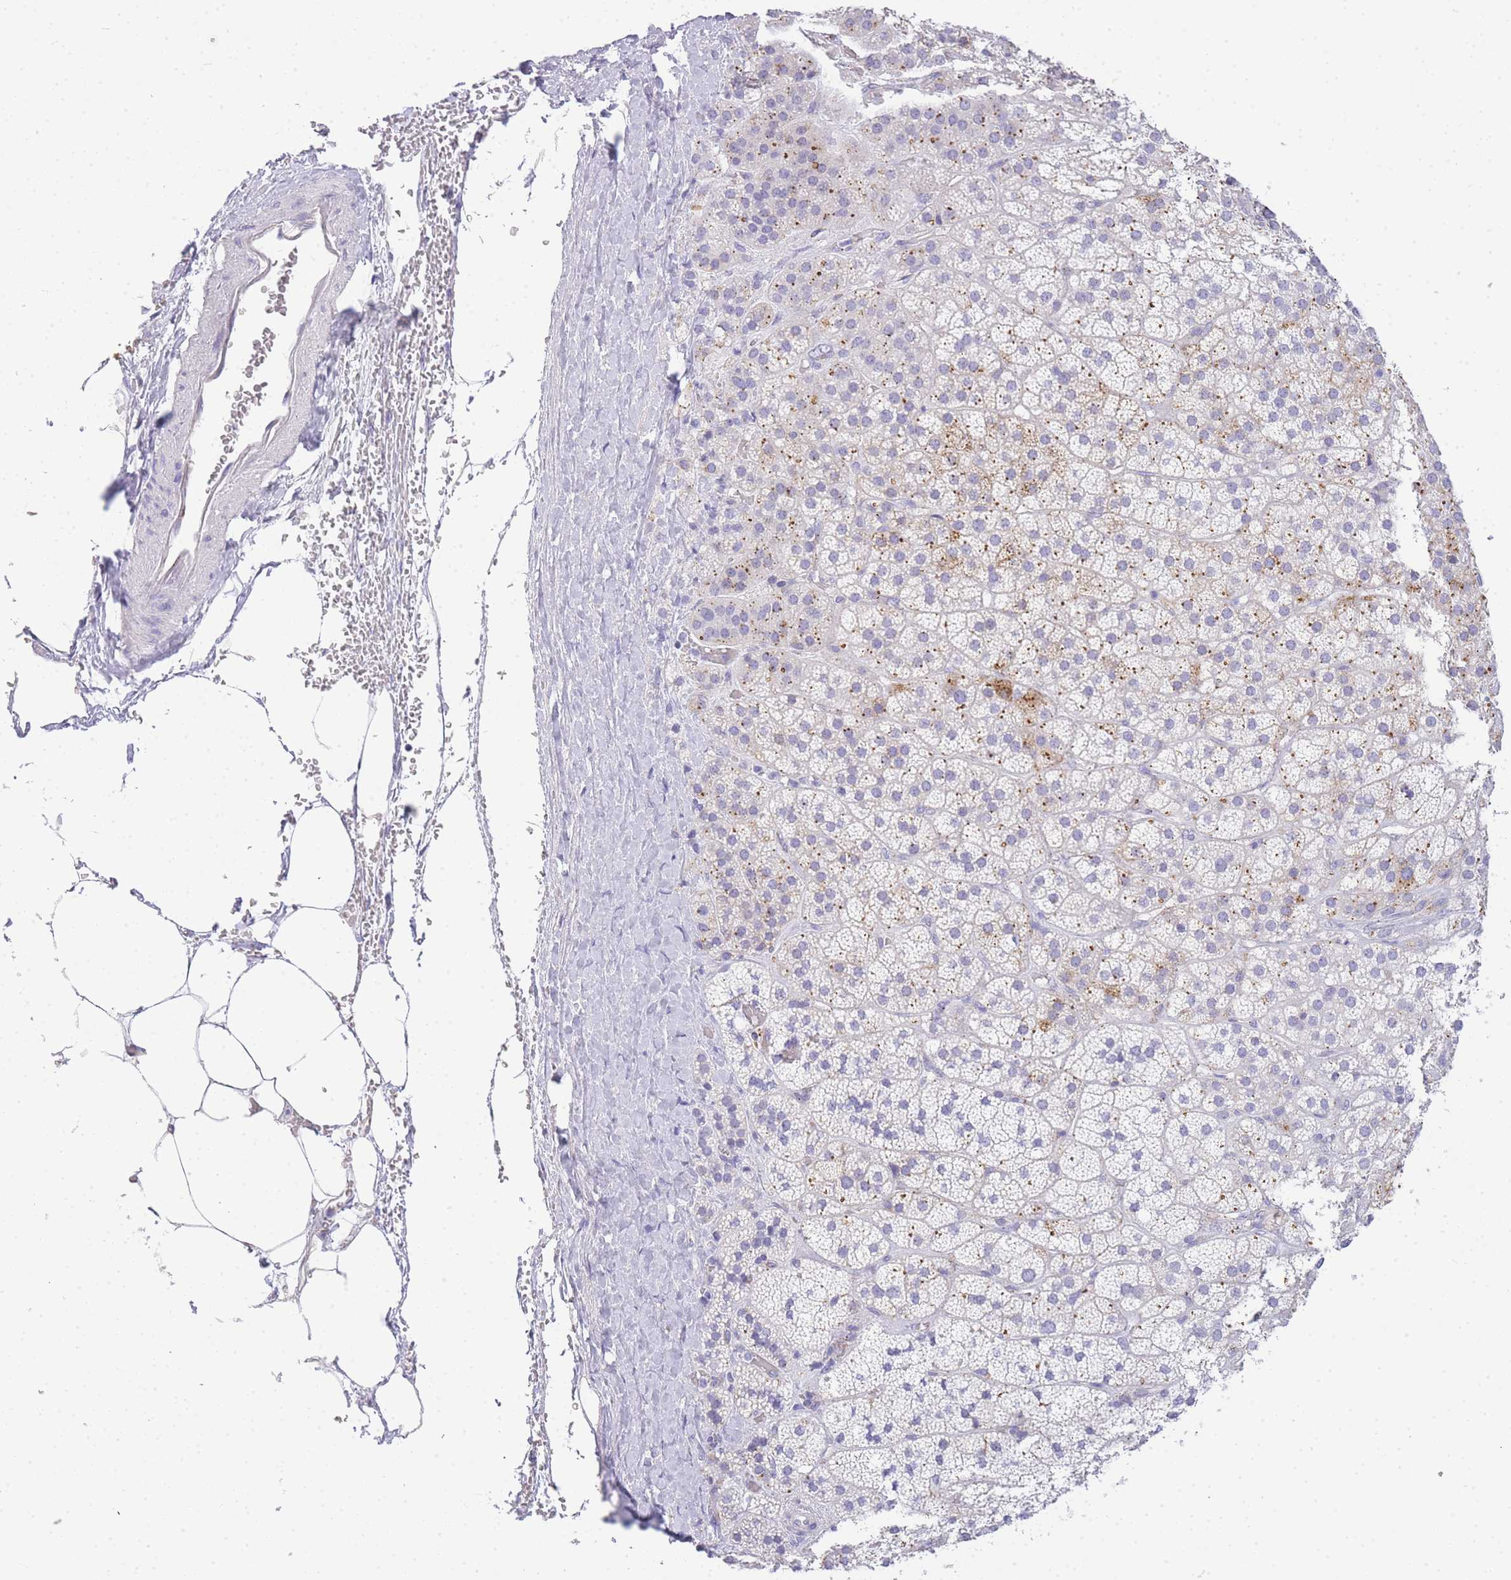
{"staining": {"intensity": "moderate", "quantity": "<25%", "location": "cytoplasmic/membranous"}, "tissue": "adrenal gland", "cell_type": "Glandular cells", "image_type": "normal", "snomed": [{"axis": "morphology", "description": "Normal tissue, NOS"}, {"axis": "topography", "description": "Adrenal gland"}], "caption": "Immunohistochemistry (IHC) (DAB) staining of benign human adrenal gland exhibits moderate cytoplasmic/membranous protein expression in about <25% of glandular cells.", "gene": "RHO", "patient": {"sex": "female", "age": 70}}